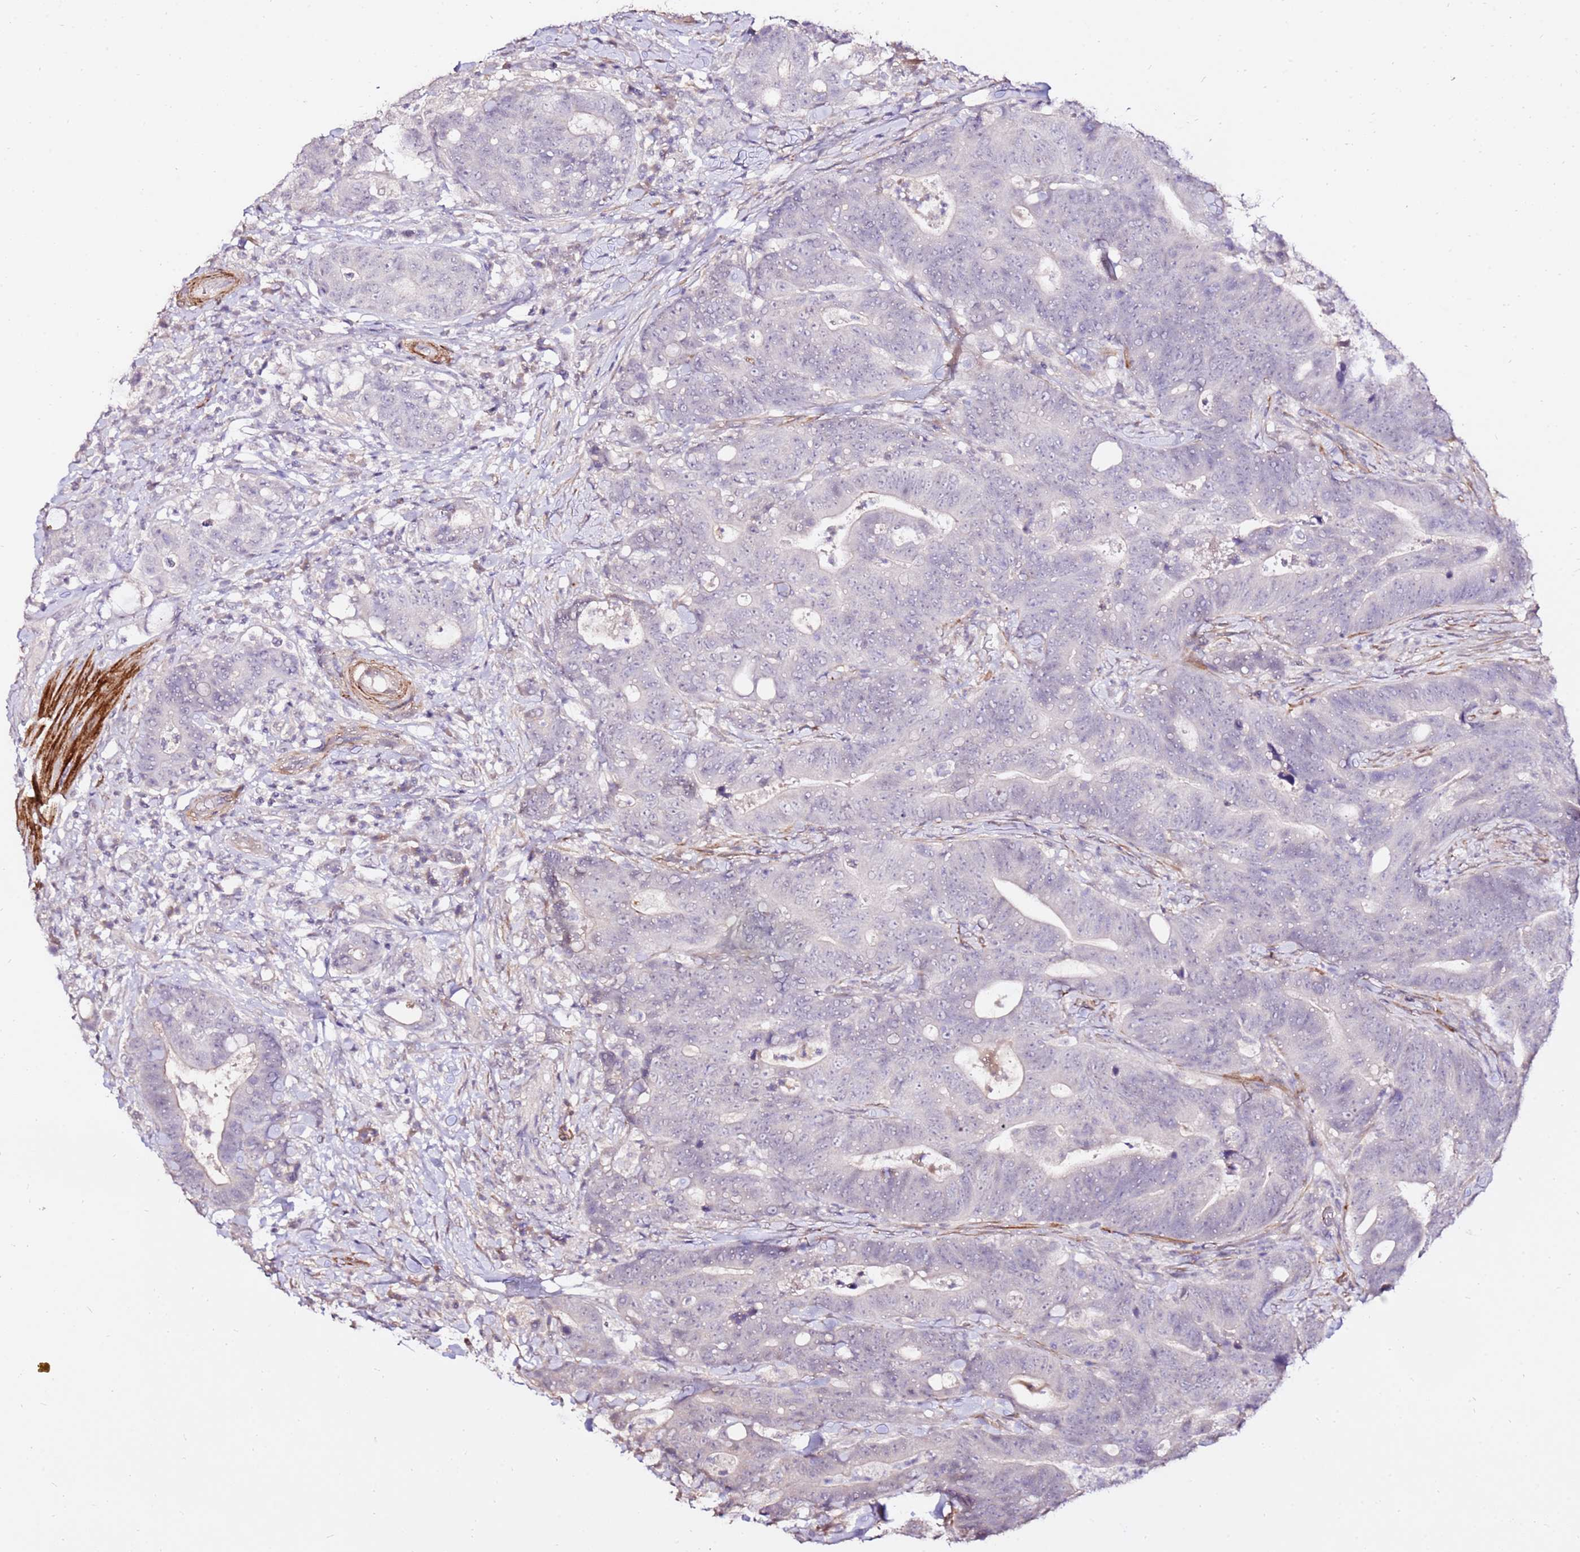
{"staining": {"intensity": "negative", "quantity": "none", "location": "none"}, "tissue": "colorectal cancer", "cell_type": "Tumor cells", "image_type": "cancer", "snomed": [{"axis": "morphology", "description": "Adenocarcinoma, NOS"}, {"axis": "topography", "description": "Colon"}], "caption": "This is a photomicrograph of immunohistochemistry (IHC) staining of colorectal cancer (adenocarcinoma), which shows no expression in tumor cells.", "gene": "ART5", "patient": {"sex": "female", "age": 82}}